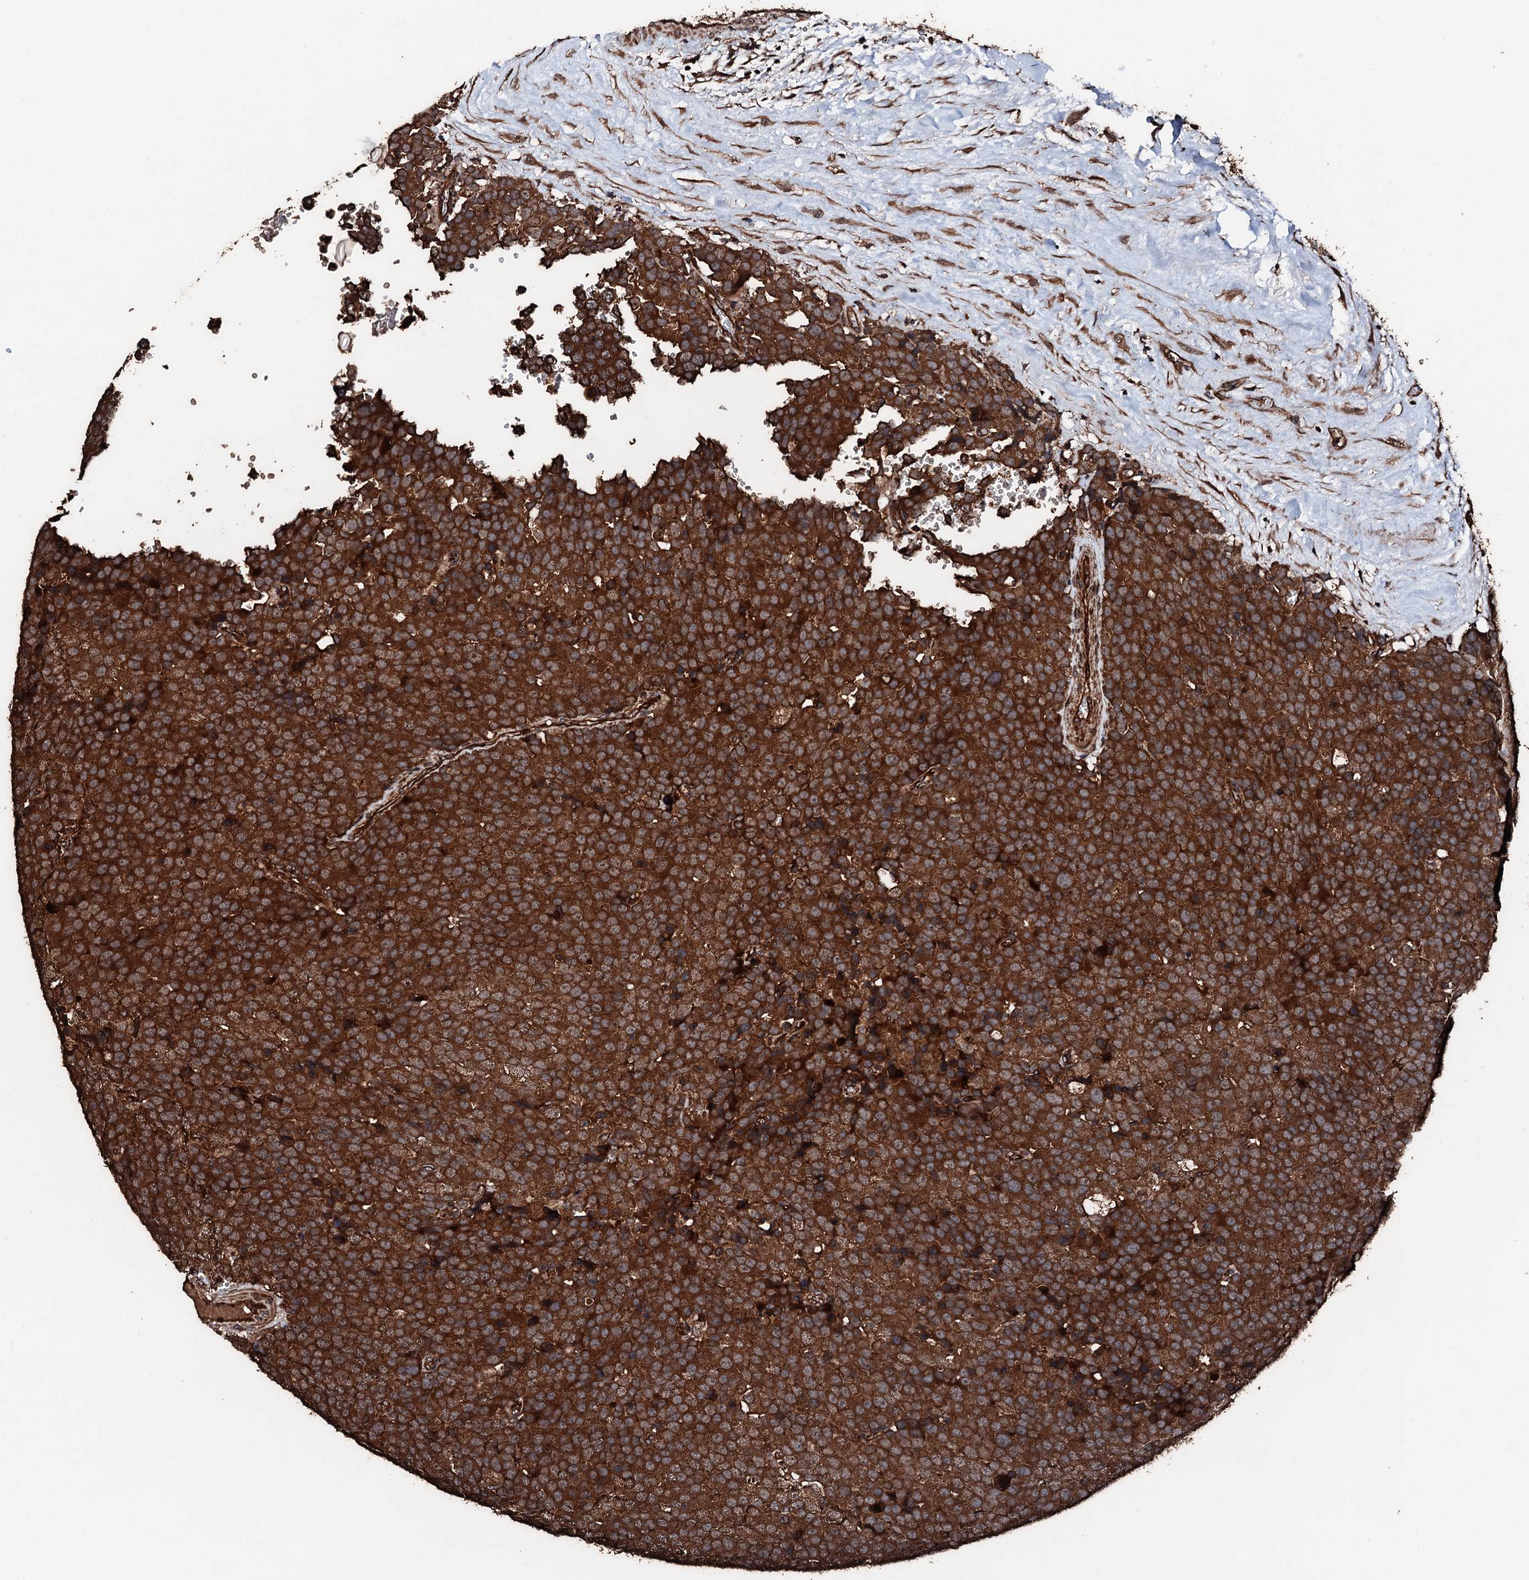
{"staining": {"intensity": "strong", "quantity": ">75%", "location": "cytoplasmic/membranous"}, "tissue": "testis cancer", "cell_type": "Tumor cells", "image_type": "cancer", "snomed": [{"axis": "morphology", "description": "Seminoma, NOS"}, {"axis": "topography", "description": "Testis"}], "caption": "Immunohistochemistry (IHC) micrograph of testis cancer (seminoma) stained for a protein (brown), which demonstrates high levels of strong cytoplasmic/membranous staining in approximately >75% of tumor cells.", "gene": "KIF18A", "patient": {"sex": "male", "age": 71}}